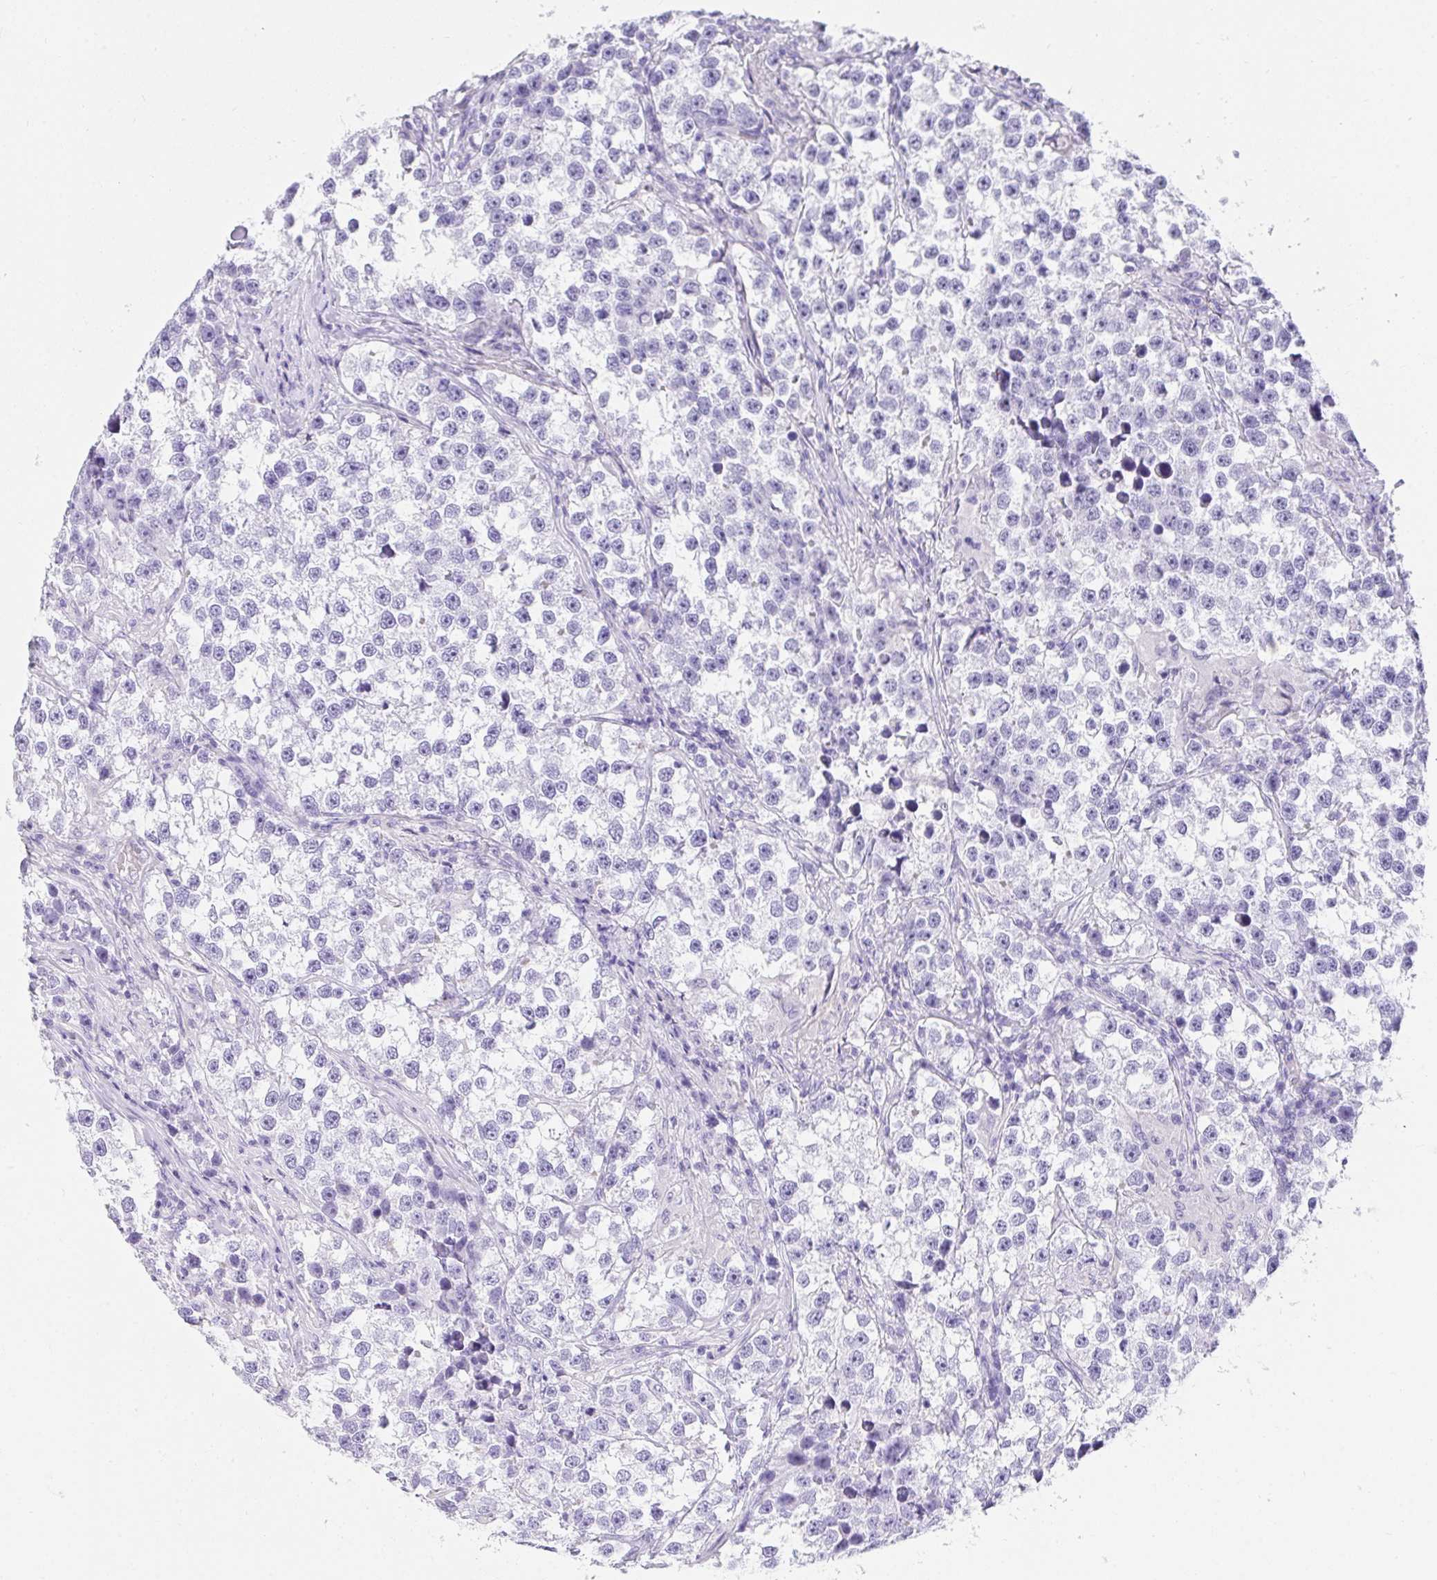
{"staining": {"intensity": "negative", "quantity": "none", "location": "none"}, "tissue": "testis cancer", "cell_type": "Tumor cells", "image_type": "cancer", "snomed": [{"axis": "morphology", "description": "Seminoma, NOS"}, {"axis": "topography", "description": "Testis"}], "caption": "IHC photomicrograph of neoplastic tissue: human testis cancer (seminoma) stained with DAB exhibits no significant protein staining in tumor cells.", "gene": "AVIL", "patient": {"sex": "male", "age": 46}}